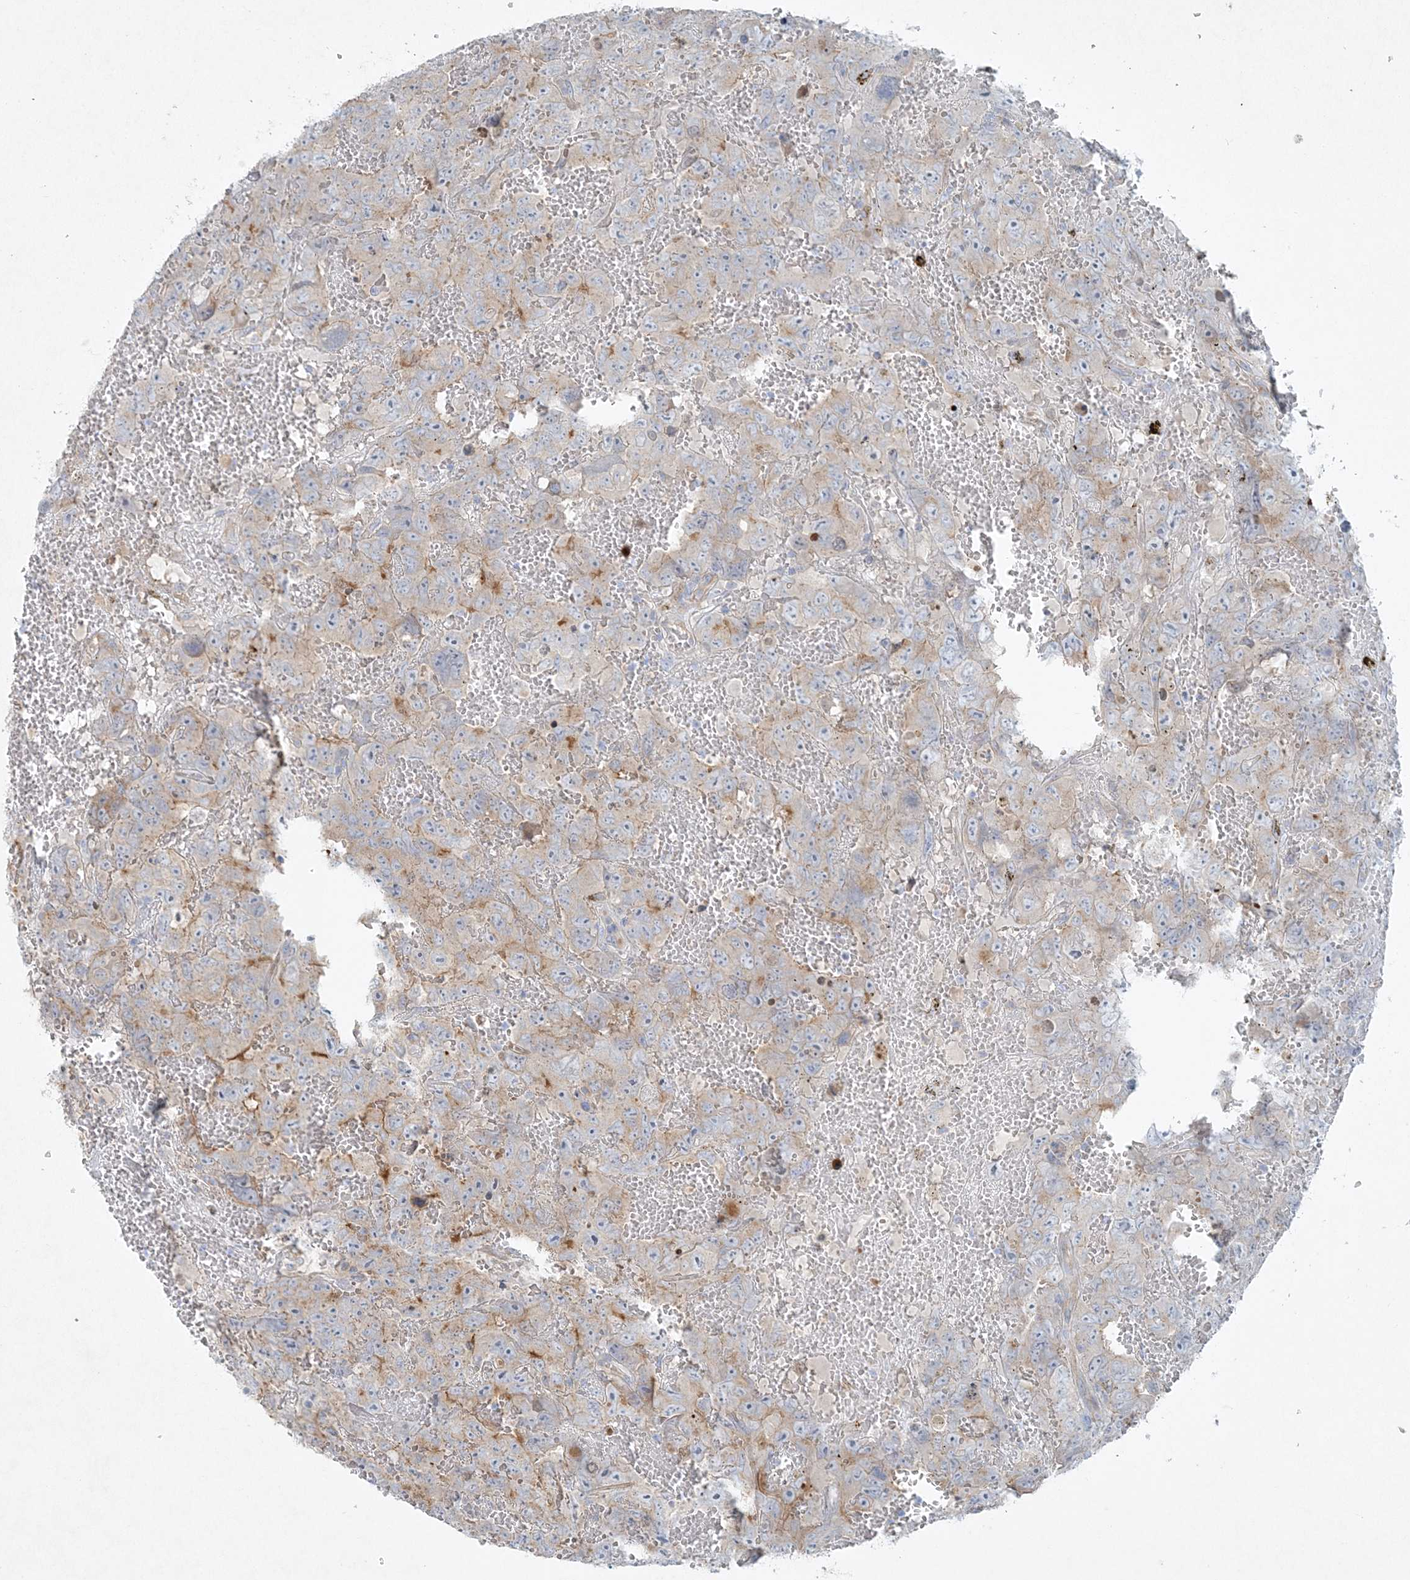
{"staining": {"intensity": "moderate", "quantity": "<25%", "location": "cytoplasmic/membranous"}, "tissue": "testis cancer", "cell_type": "Tumor cells", "image_type": "cancer", "snomed": [{"axis": "morphology", "description": "Carcinoma, Embryonal, NOS"}, {"axis": "topography", "description": "Testis"}], "caption": "Protein staining demonstrates moderate cytoplasmic/membranous positivity in about <25% of tumor cells in testis embryonal carcinoma. (Stains: DAB (3,3'-diaminobenzidine) in brown, nuclei in blue, Microscopy: brightfield microscopy at high magnification).", "gene": "ATP11A", "patient": {"sex": "male", "age": 45}}